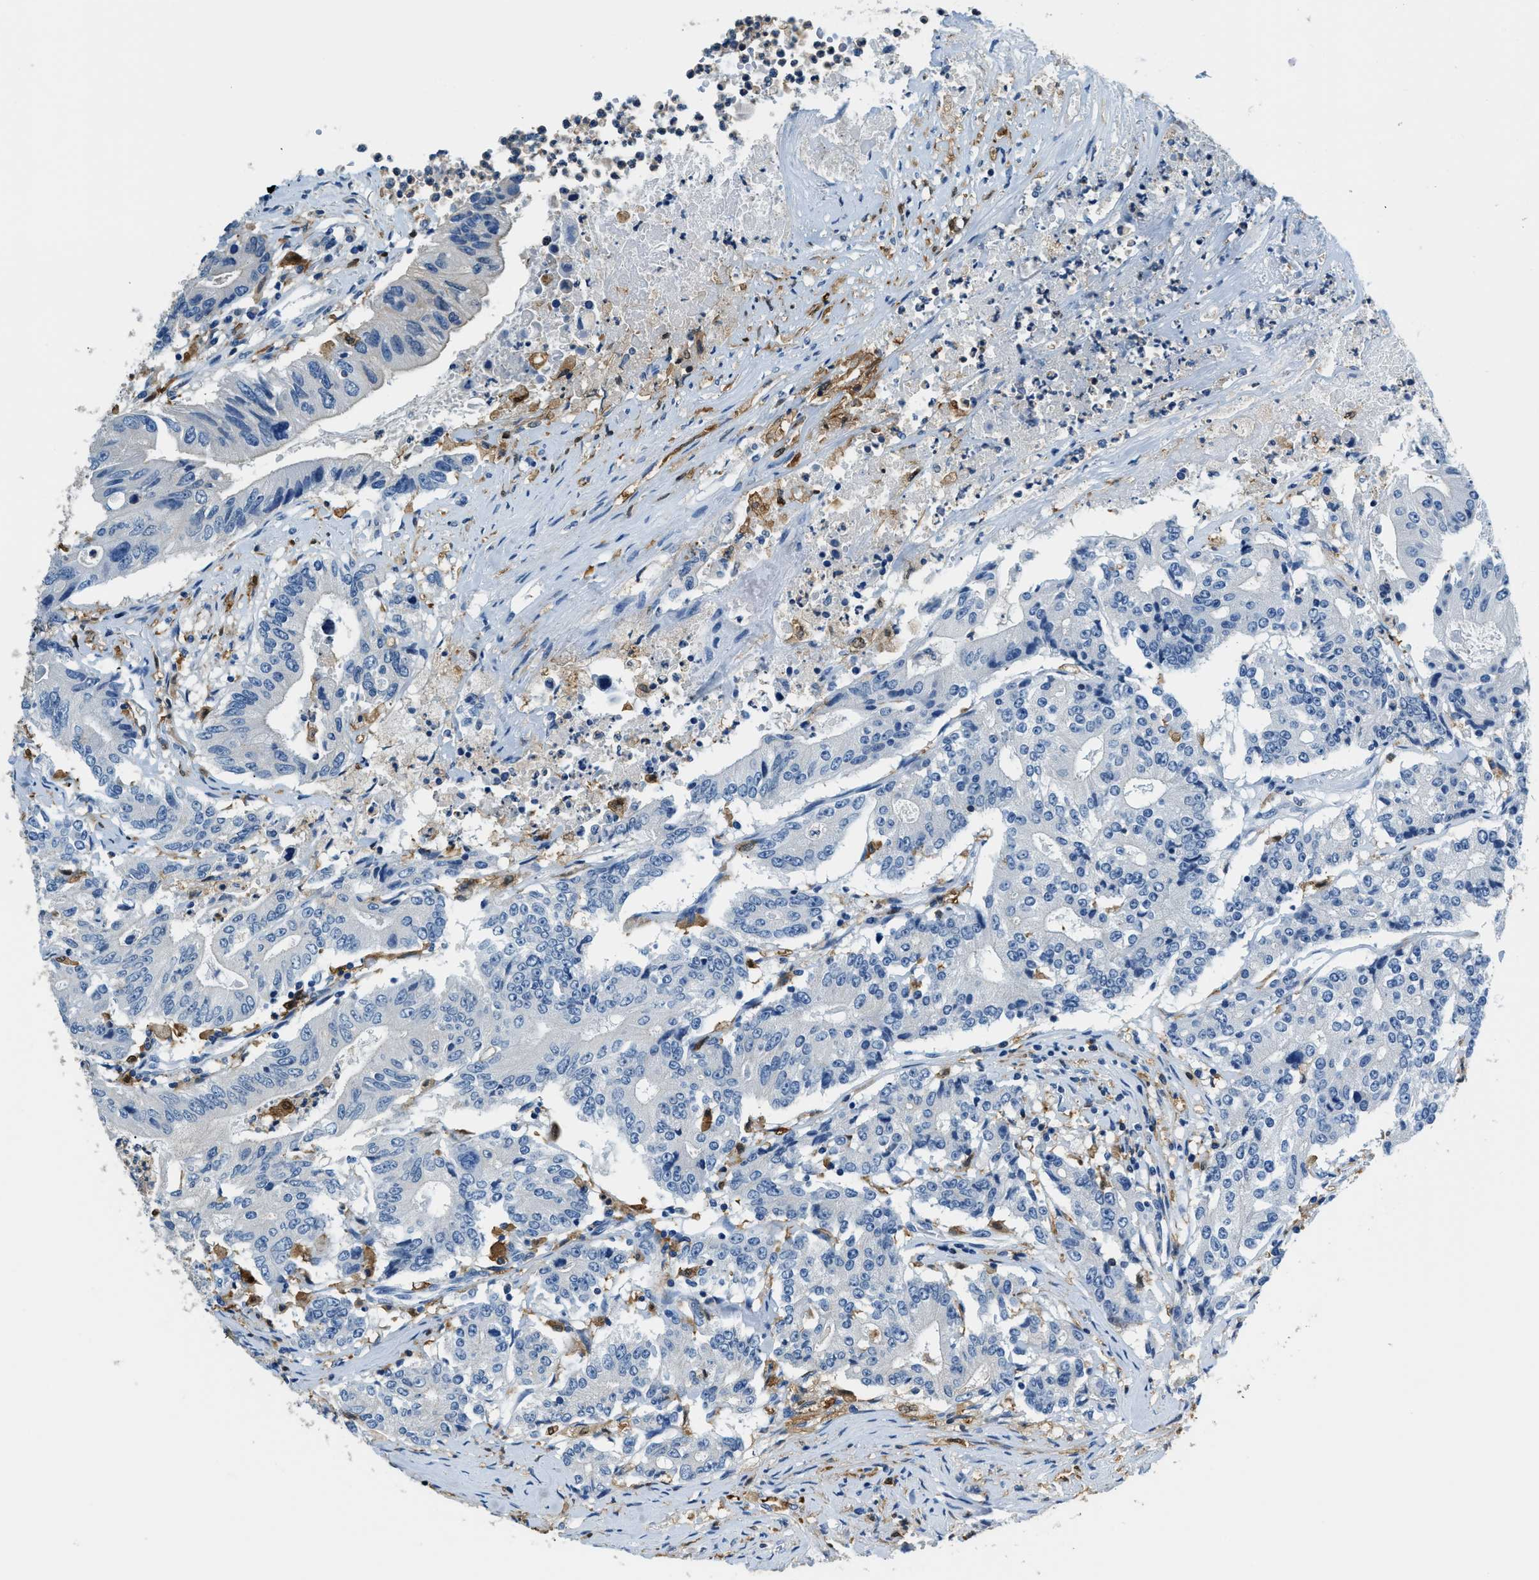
{"staining": {"intensity": "negative", "quantity": "none", "location": "none"}, "tissue": "colorectal cancer", "cell_type": "Tumor cells", "image_type": "cancer", "snomed": [{"axis": "morphology", "description": "Adenocarcinoma, NOS"}, {"axis": "topography", "description": "Colon"}], "caption": "The immunohistochemistry (IHC) photomicrograph has no significant positivity in tumor cells of colorectal cancer (adenocarcinoma) tissue.", "gene": "CAPG", "patient": {"sex": "female", "age": 77}}